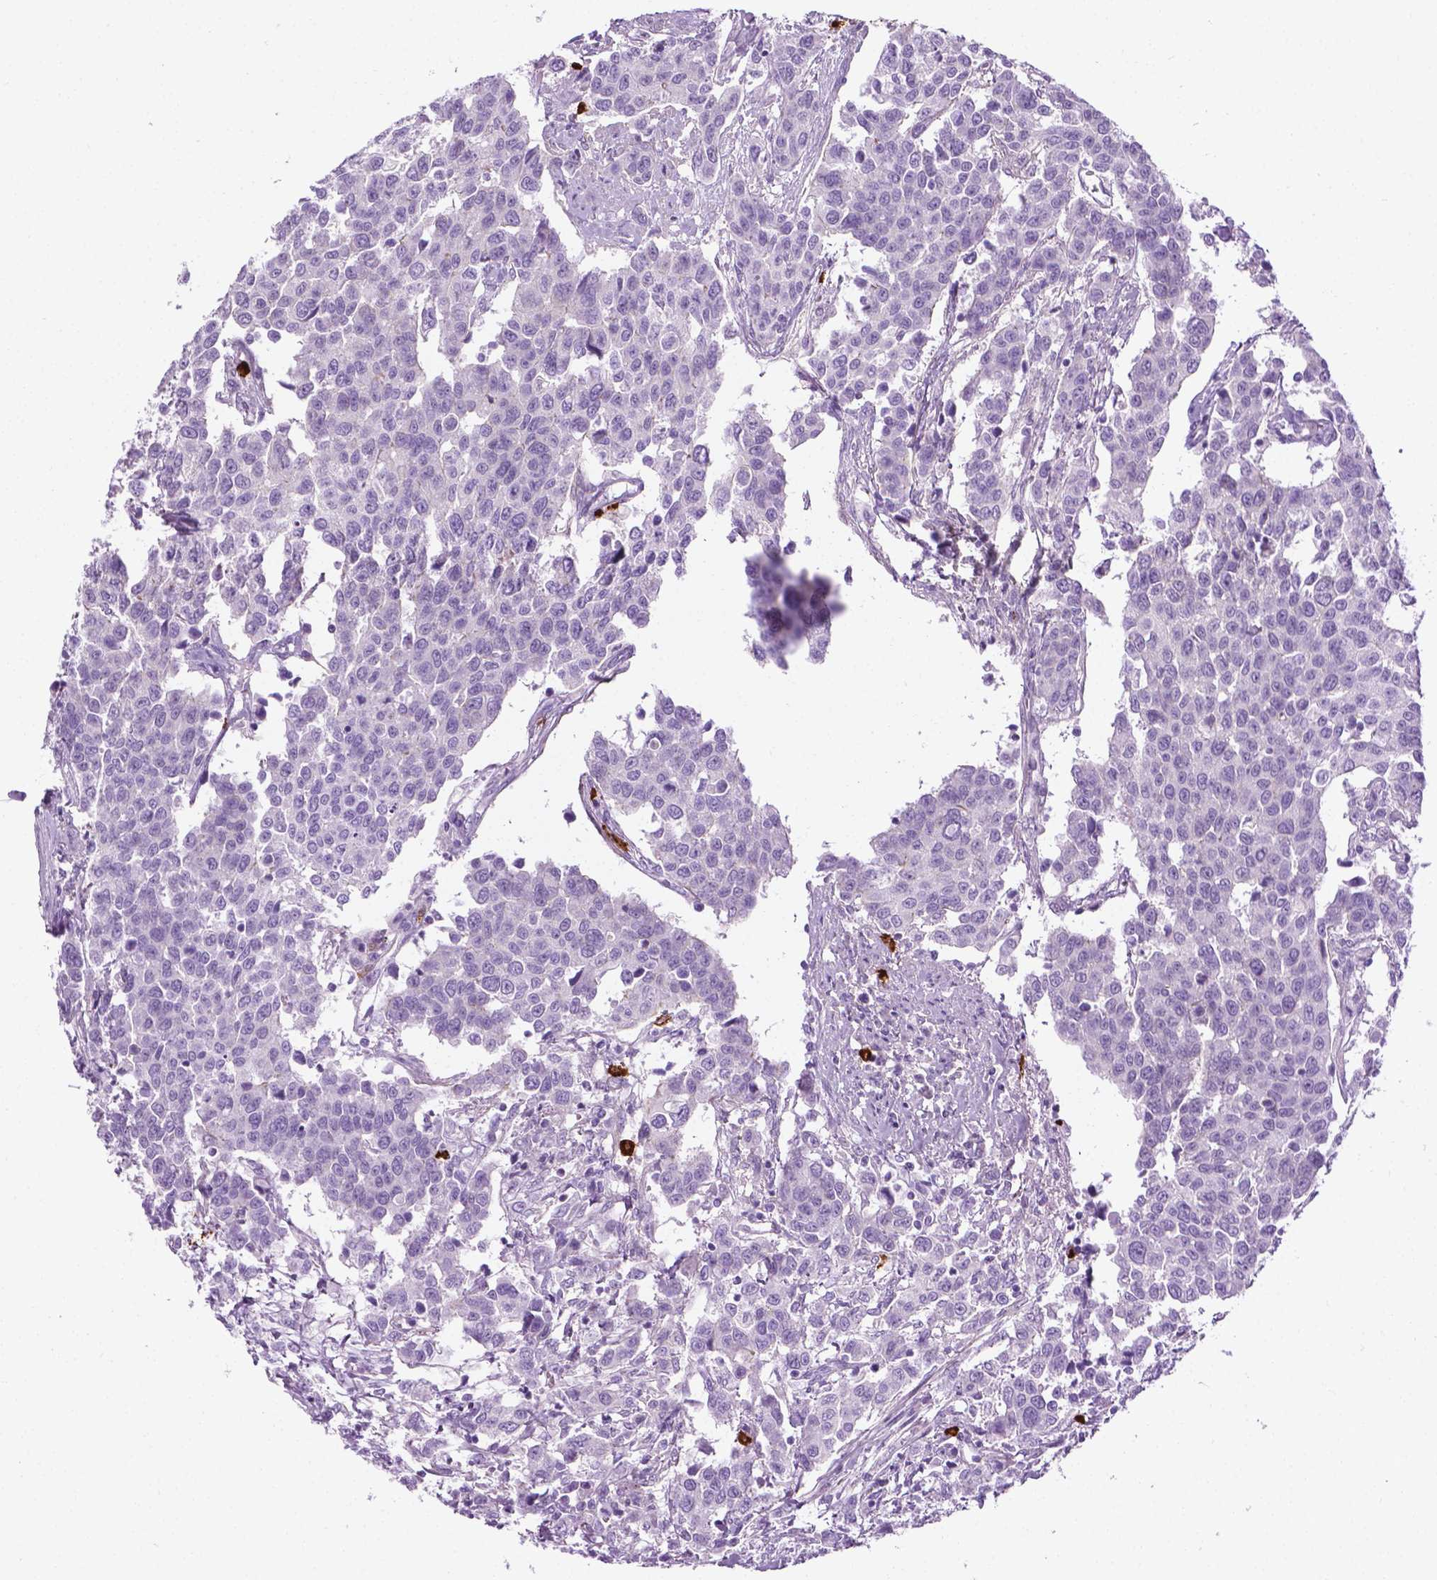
{"staining": {"intensity": "negative", "quantity": "none", "location": "none"}, "tissue": "urothelial cancer", "cell_type": "Tumor cells", "image_type": "cancer", "snomed": [{"axis": "morphology", "description": "Urothelial carcinoma, High grade"}, {"axis": "topography", "description": "Urinary bladder"}], "caption": "This is a photomicrograph of IHC staining of high-grade urothelial carcinoma, which shows no positivity in tumor cells.", "gene": "SPECC1L", "patient": {"sex": "female", "age": 58}}